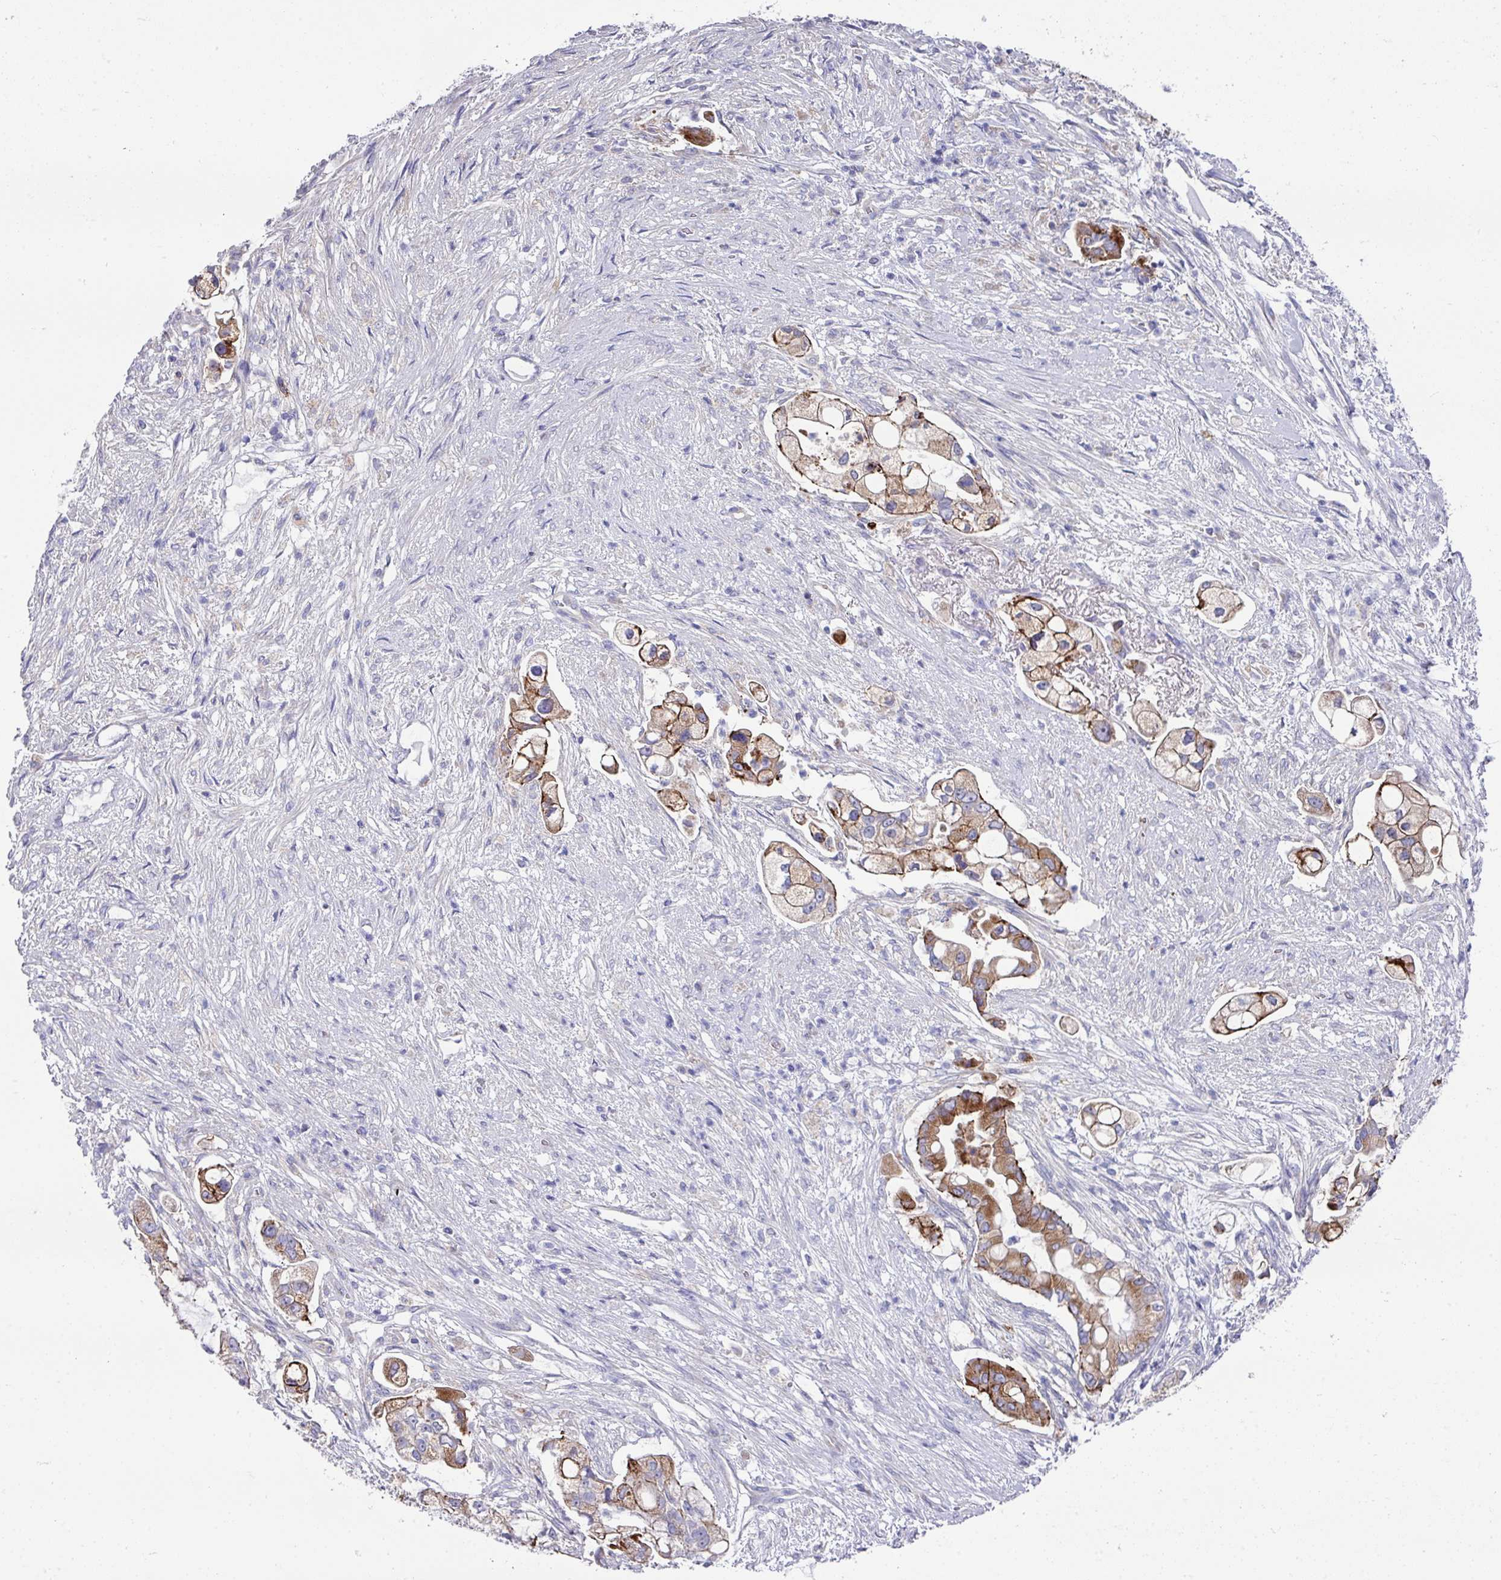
{"staining": {"intensity": "strong", "quantity": ">75%", "location": "cytoplasmic/membranous"}, "tissue": "pancreatic cancer", "cell_type": "Tumor cells", "image_type": "cancer", "snomed": [{"axis": "morphology", "description": "Adenocarcinoma, NOS"}, {"axis": "topography", "description": "Pancreas"}], "caption": "The histopathology image exhibits a brown stain indicating the presence of a protein in the cytoplasmic/membranous of tumor cells in adenocarcinoma (pancreatic).", "gene": "CLDN1", "patient": {"sex": "female", "age": 69}}